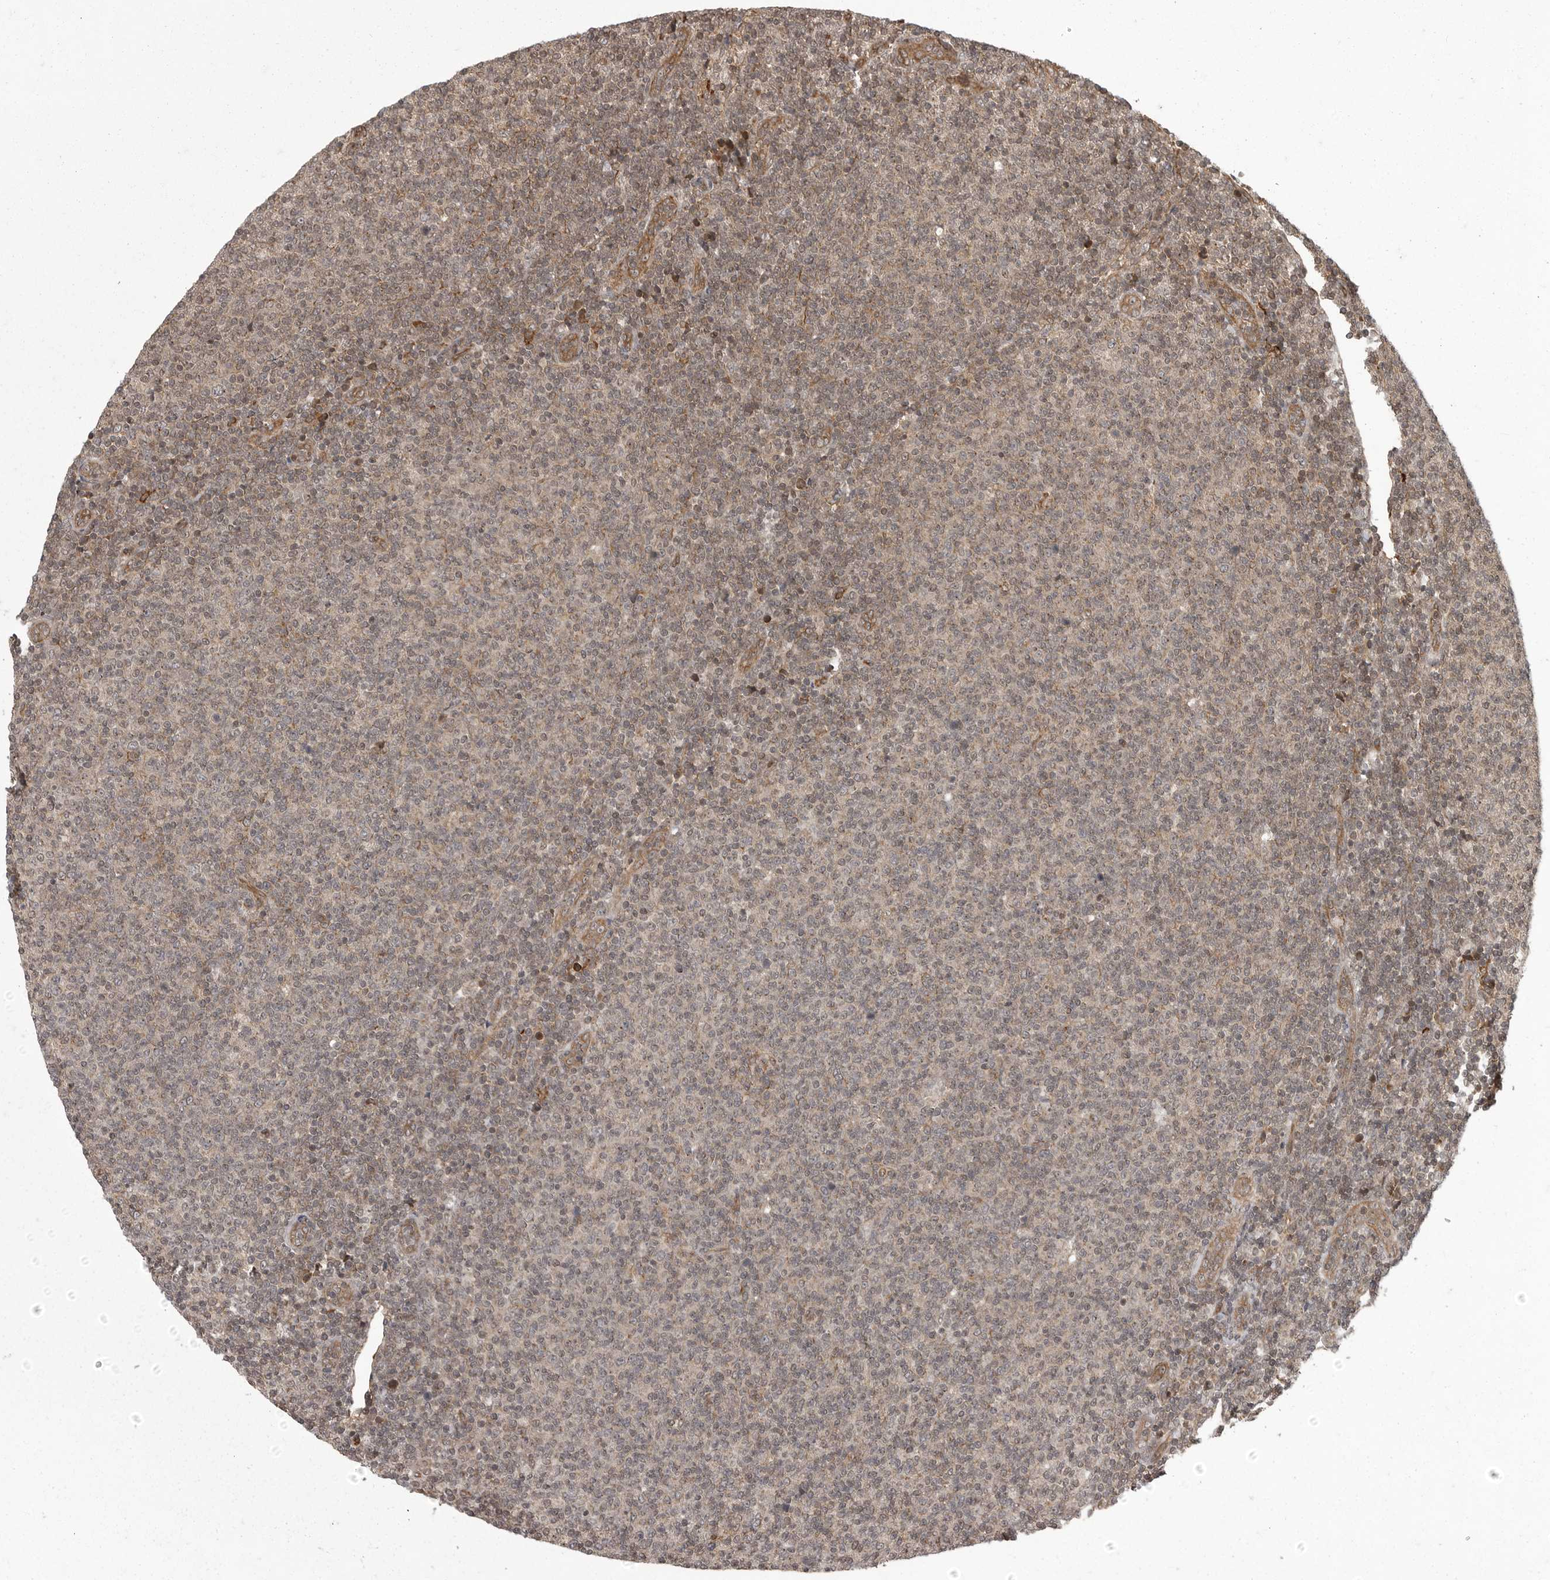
{"staining": {"intensity": "weak", "quantity": "25%-75%", "location": "cytoplasmic/membranous"}, "tissue": "lymphoma", "cell_type": "Tumor cells", "image_type": "cancer", "snomed": [{"axis": "morphology", "description": "Malignant lymphoma, non-Hodgkin's type, Low grade"}, {"axis": "topography", "description": "Lymph node"}], "caption": "Protein staining by immunohistochemistry (IHC) reveals weak cytoplasmic/membranous positivity in approximately 25%-75% of tumor cells in lymphoma.", "gene": "DNAJC8", "patient": {"sex": "male", "age": 66}}